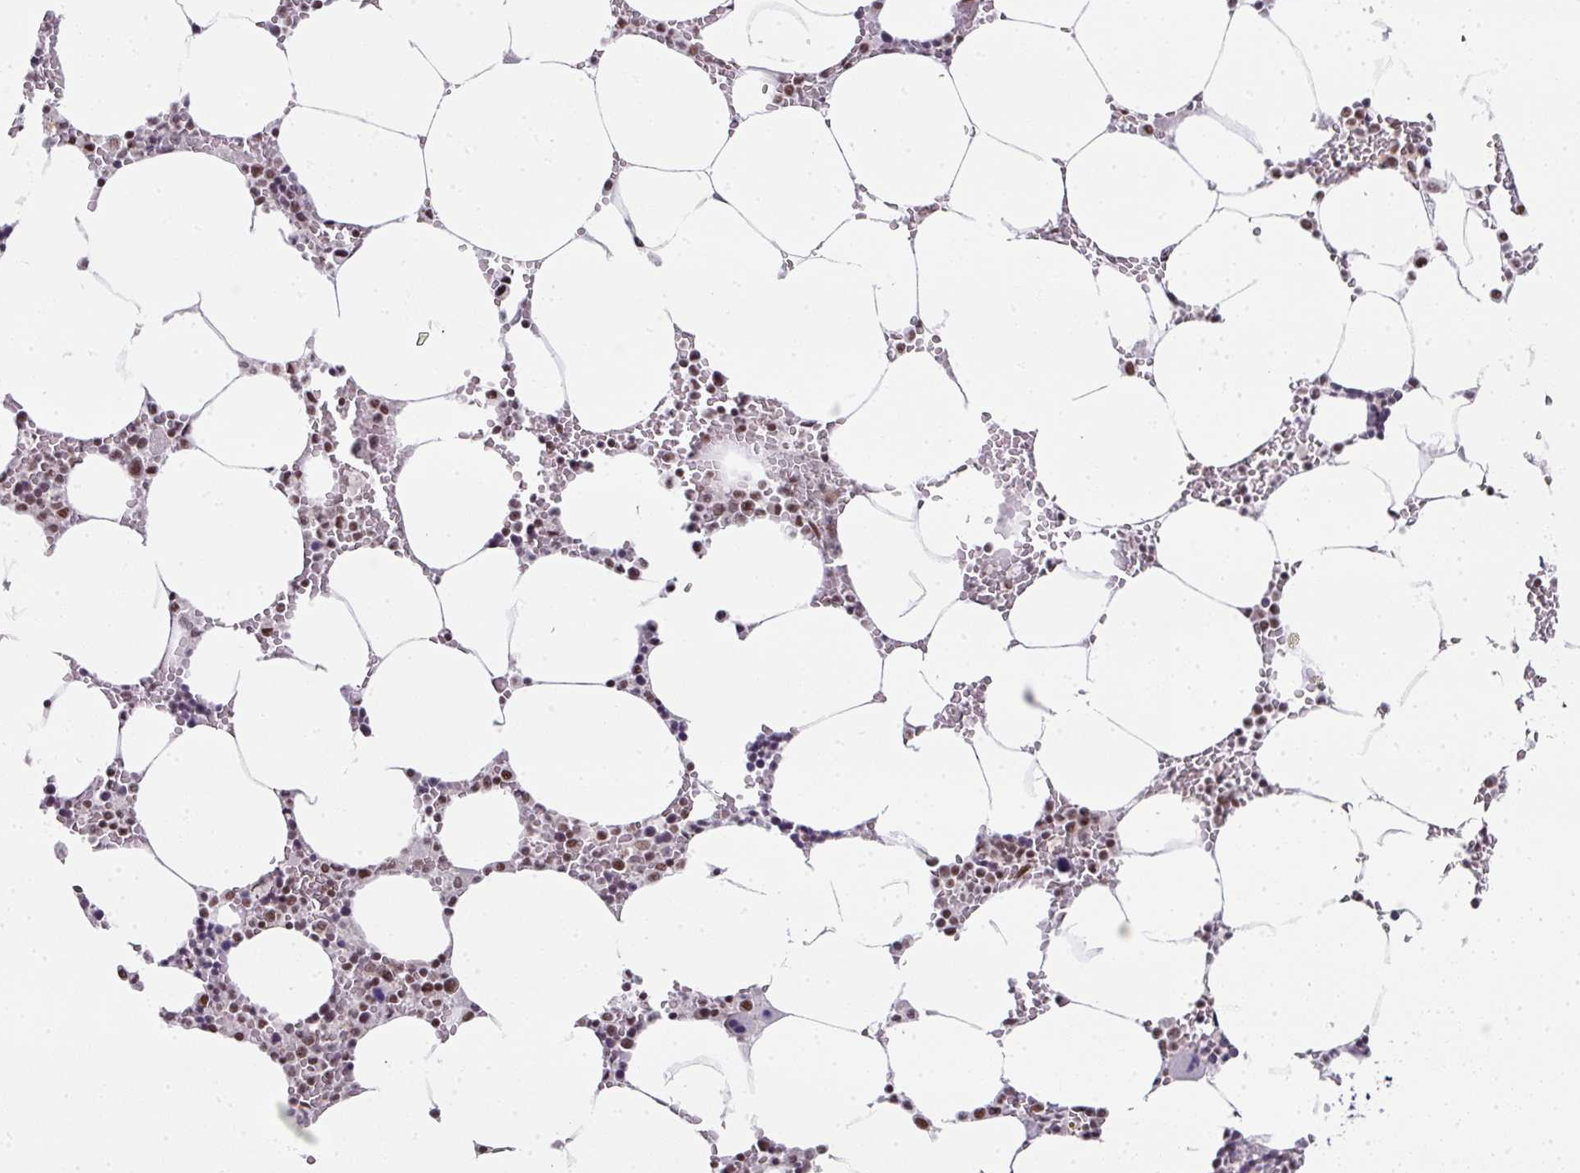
{"staining": {"intensity": "moderate", "quantity": "25%-75%", "location": "nuclear"}, "tissue": "bone marrow", "cell_type": "Hematopoietic cells", "image_type": "normal", "snomed": [{"axis": "morphology", "description": "Normal tissue, NOS"}, {"axis": "topography", "description": "Bone marrow"}], "caption": "Human bone marrow stained with a brown dye exhibits moderate nuclear positive expression in about 25%-75% of hematopoietic cells.", "gene": "NFYA", "patient": {"sex": "male", "age": 70}}